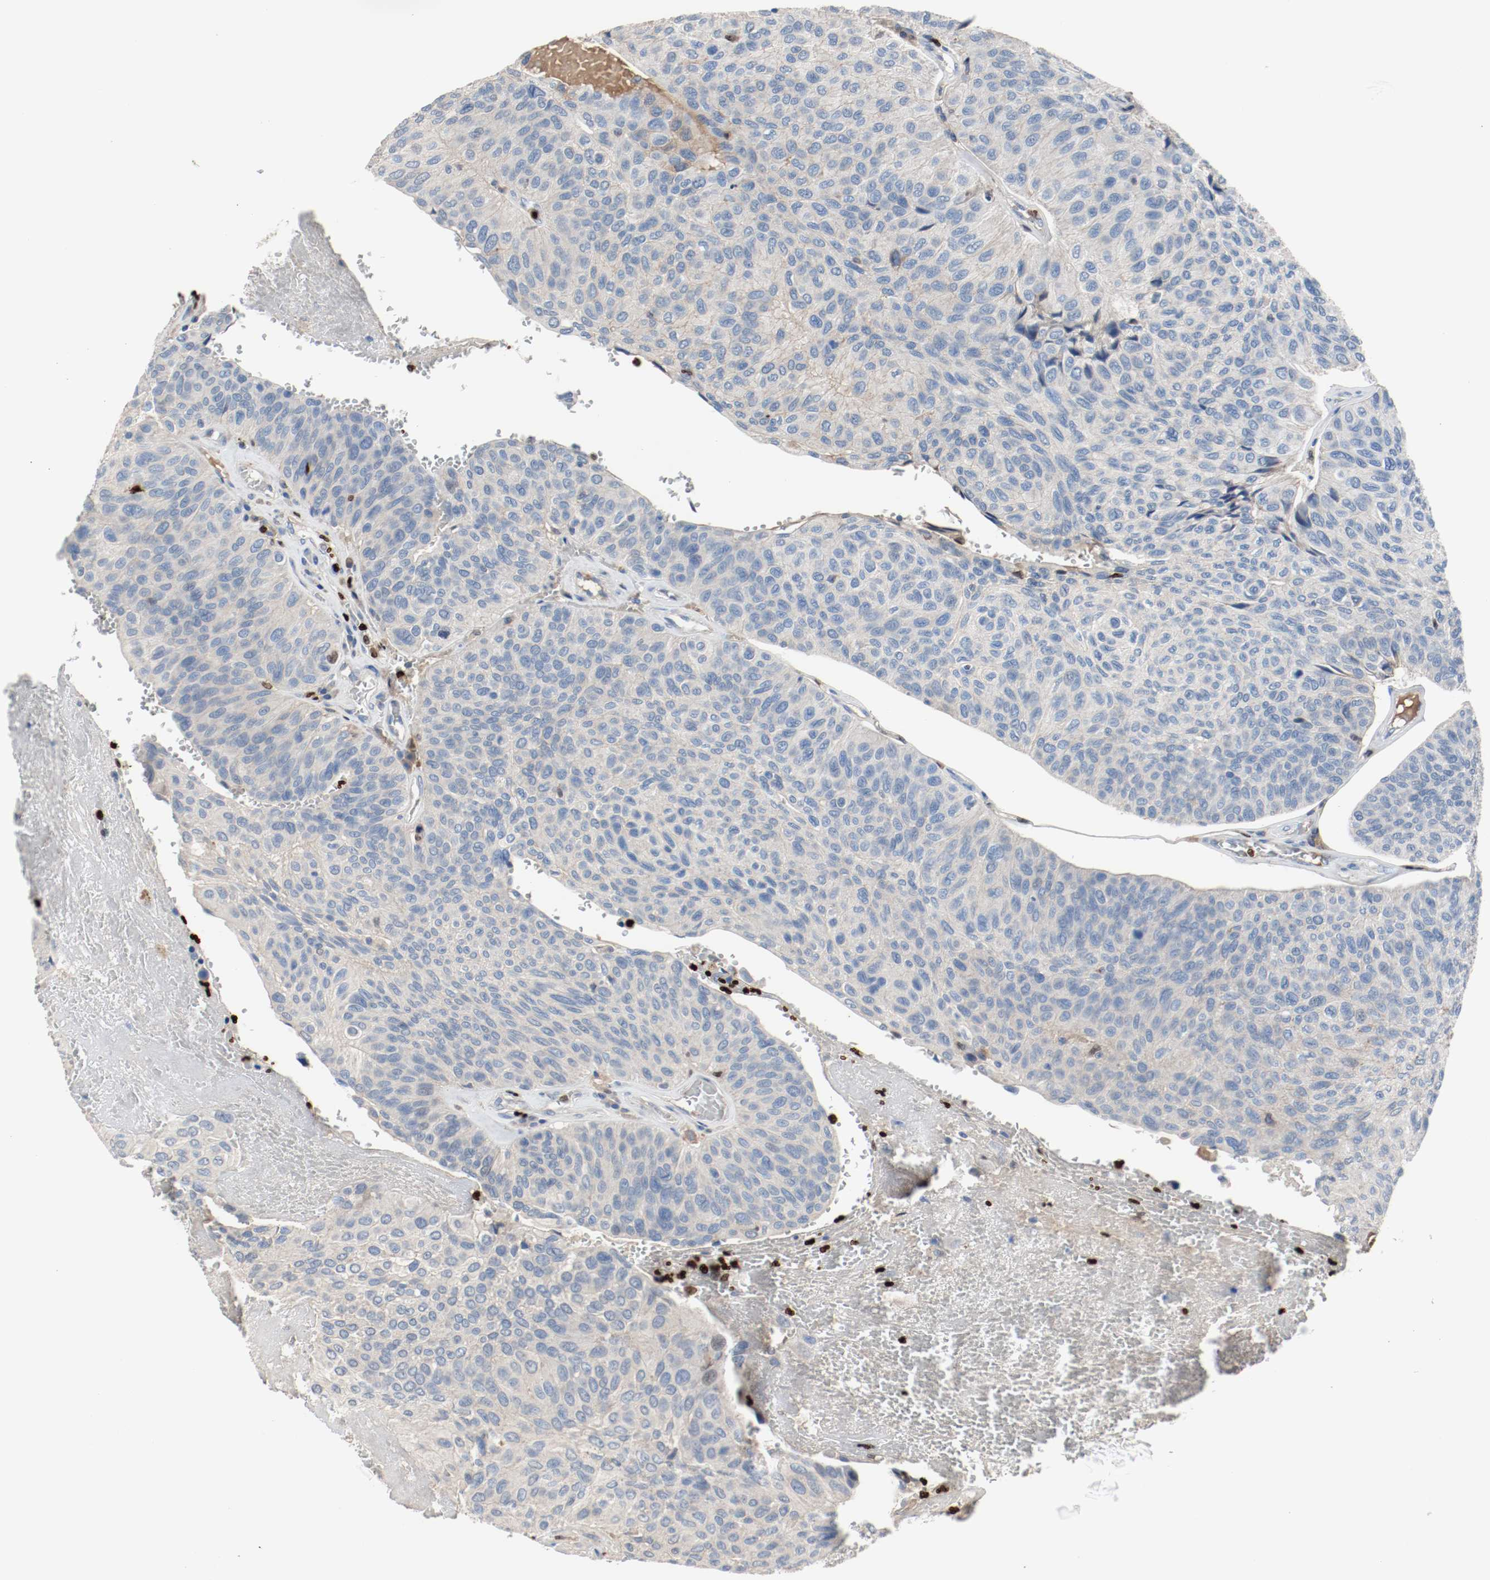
{"staining": {"intensity": "negative", "quantity": "none", "location": "none"}, "tissue": "urothelial cancer", "cell_type": "Tumor cells", "image_type": "cancer", "snomed": [{"axis": "morphology", "description": "Urothelial carcinoma, High grade"}, {"axis": "topography", "description": "Urinary bladder"}], "caption": "A micrograph of urothelial cancer stained for a protein demonstrates no brown staining in tumor cells. (DAB IHC, high magnification).", "gene": "BLK", "patient": {"sex": "male", "age": 66}}